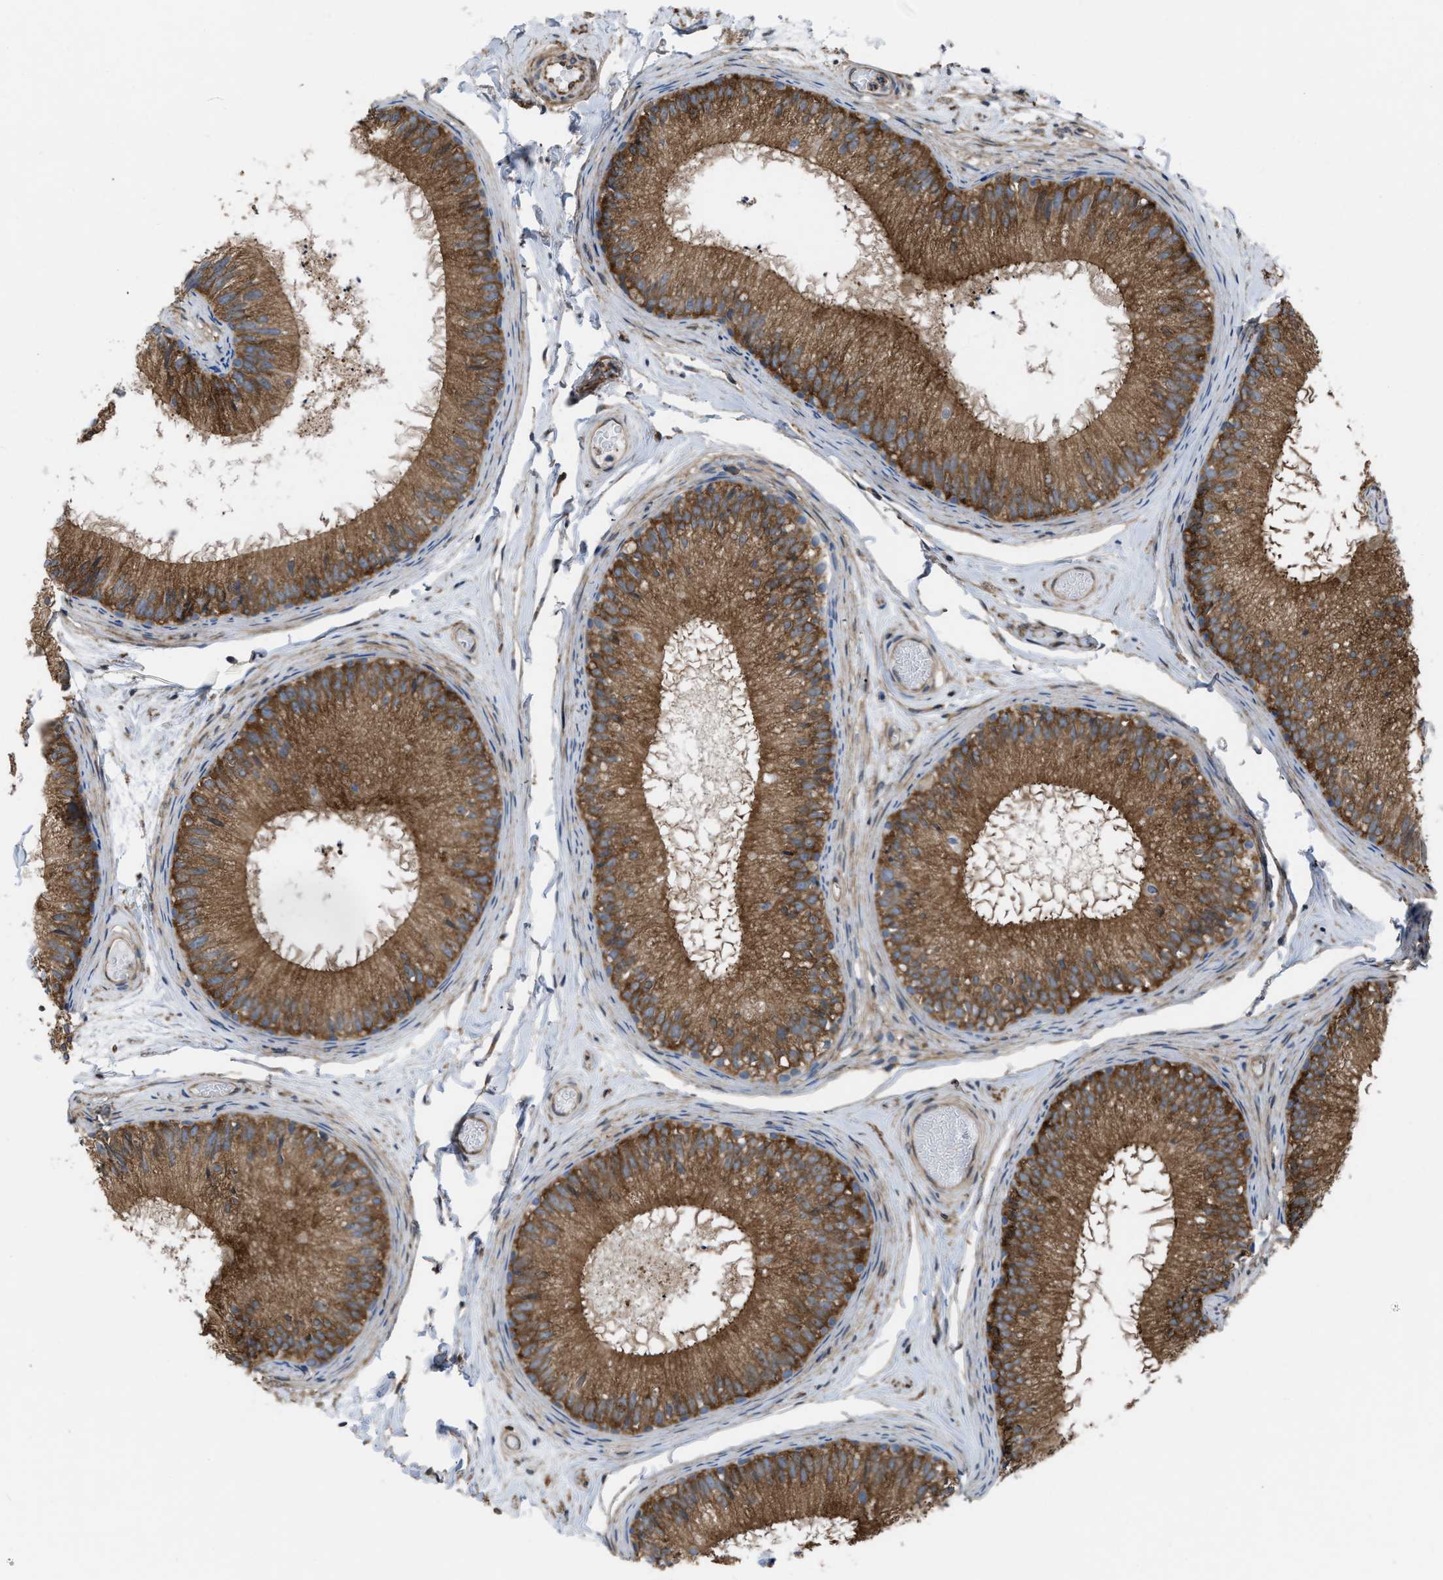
{"staining": {"intensity": "strong", "quantity": ">75%", "location": "cytoplasmic/membranous"}, "tissue": "epididymis", "cell_type": "Glandular cells", "image_type": "normal", "snomed": [{"axis": "morphology", "description": "Normal tissue, NOS"}, {"axis": "topography", "description": "Epididymis"}], "caption": "This image reveals immunohistochemistry staining of unremarkable epididymis, with high strong cytoplasmic/membranous positivity in approximately >75% of glandular cells.", "gene": "MYO18A", "patient": {"sex": "male", "age": 46}}